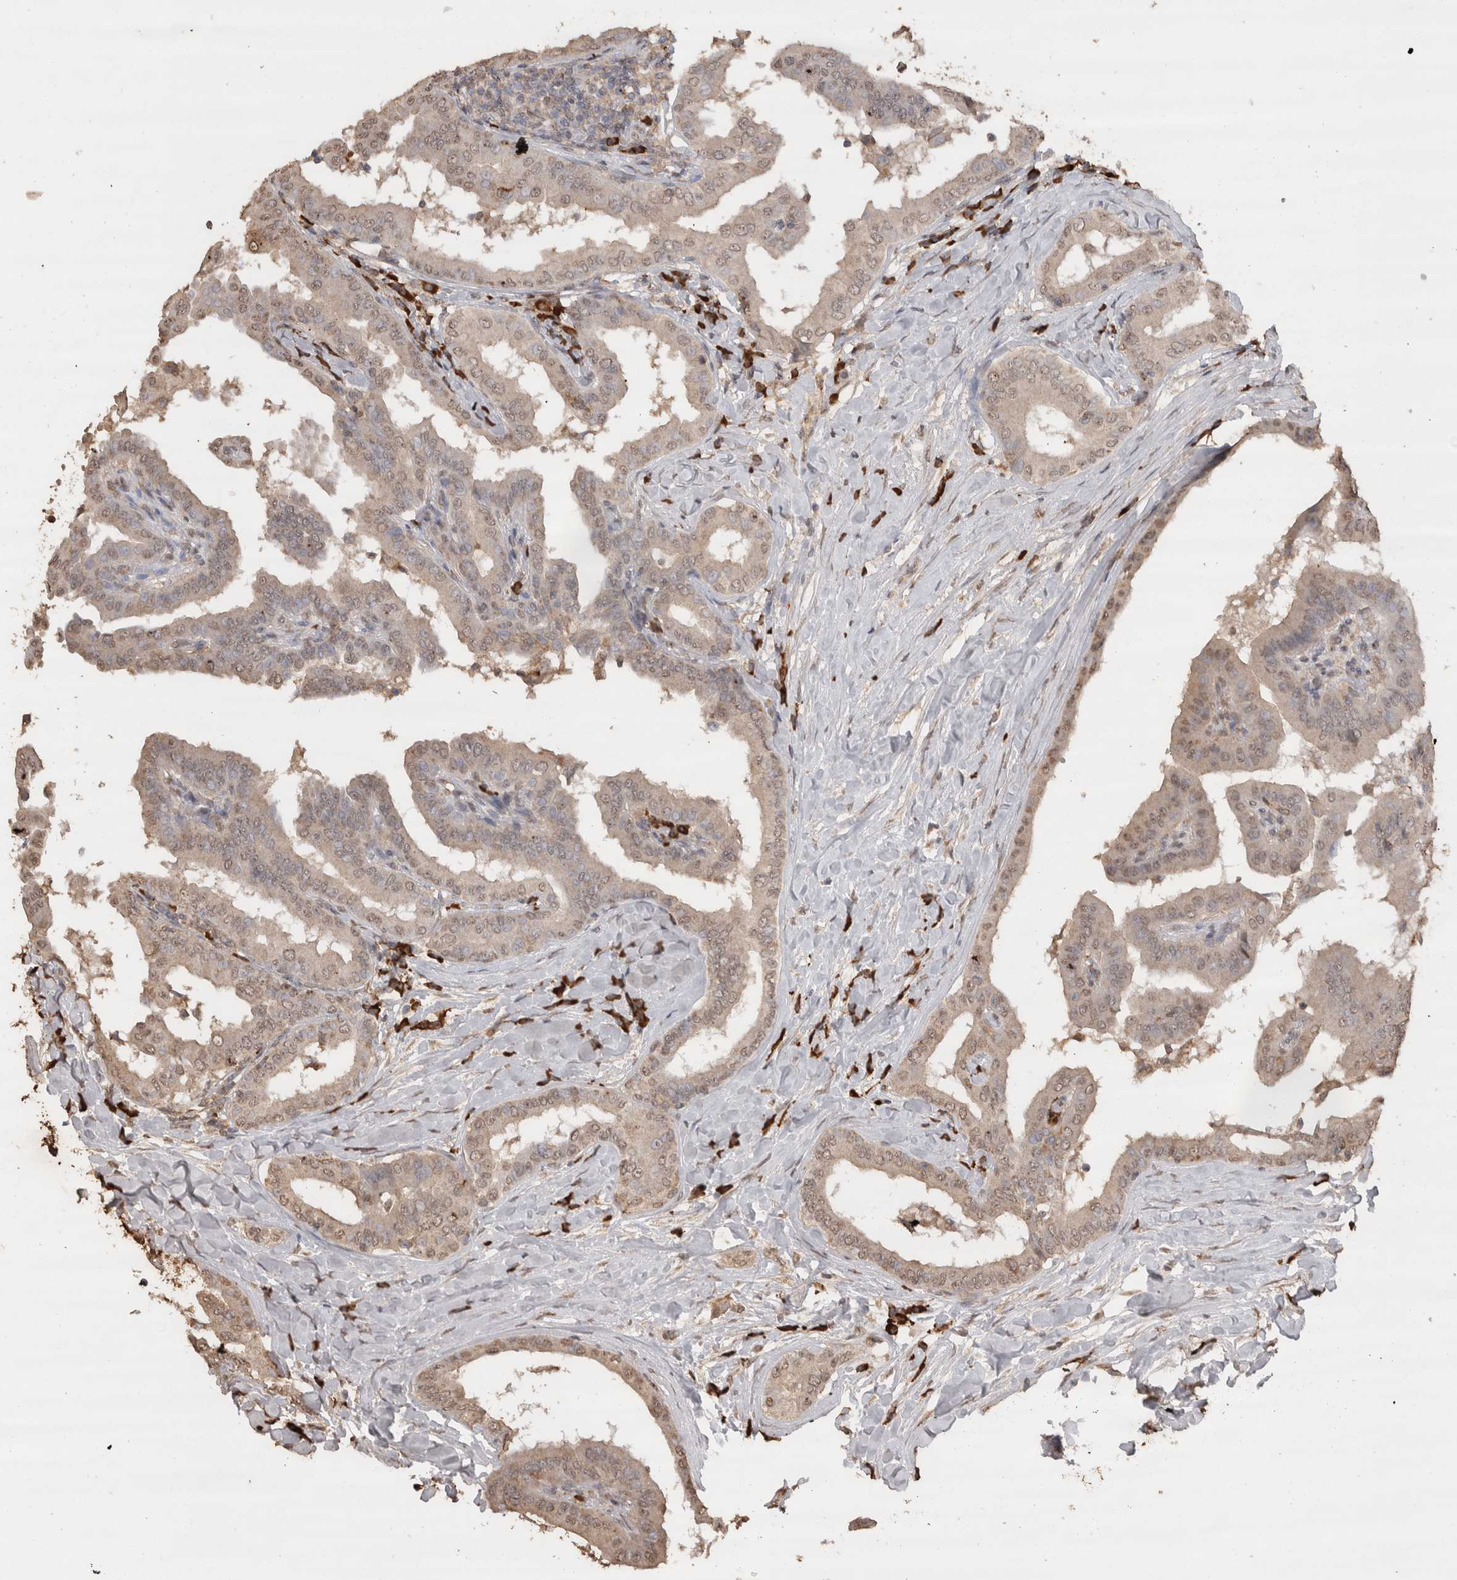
{"staining": {"intensity": "weak", "quantity": ">75%", "location": "cytoplasmic/membranous,nuclear"}, "tissue": "thyroid cancer", "cell_type": "Tumor cells", "image_type": "cancer", "snomed": [{"axis": "morphology", "description": "Papillary adenocarcinoma, NOS"}, {"axis": "topography", "description": "Thyroid gland"}], "caption": "Papillary adenocarcinoma (thyroid) stained for a protein displays weak cytoplasmic/membranous and nuclear positivity in tumor cells.", "gene": "CRELD2", "patient": {"sex": "male", "age": 33}}